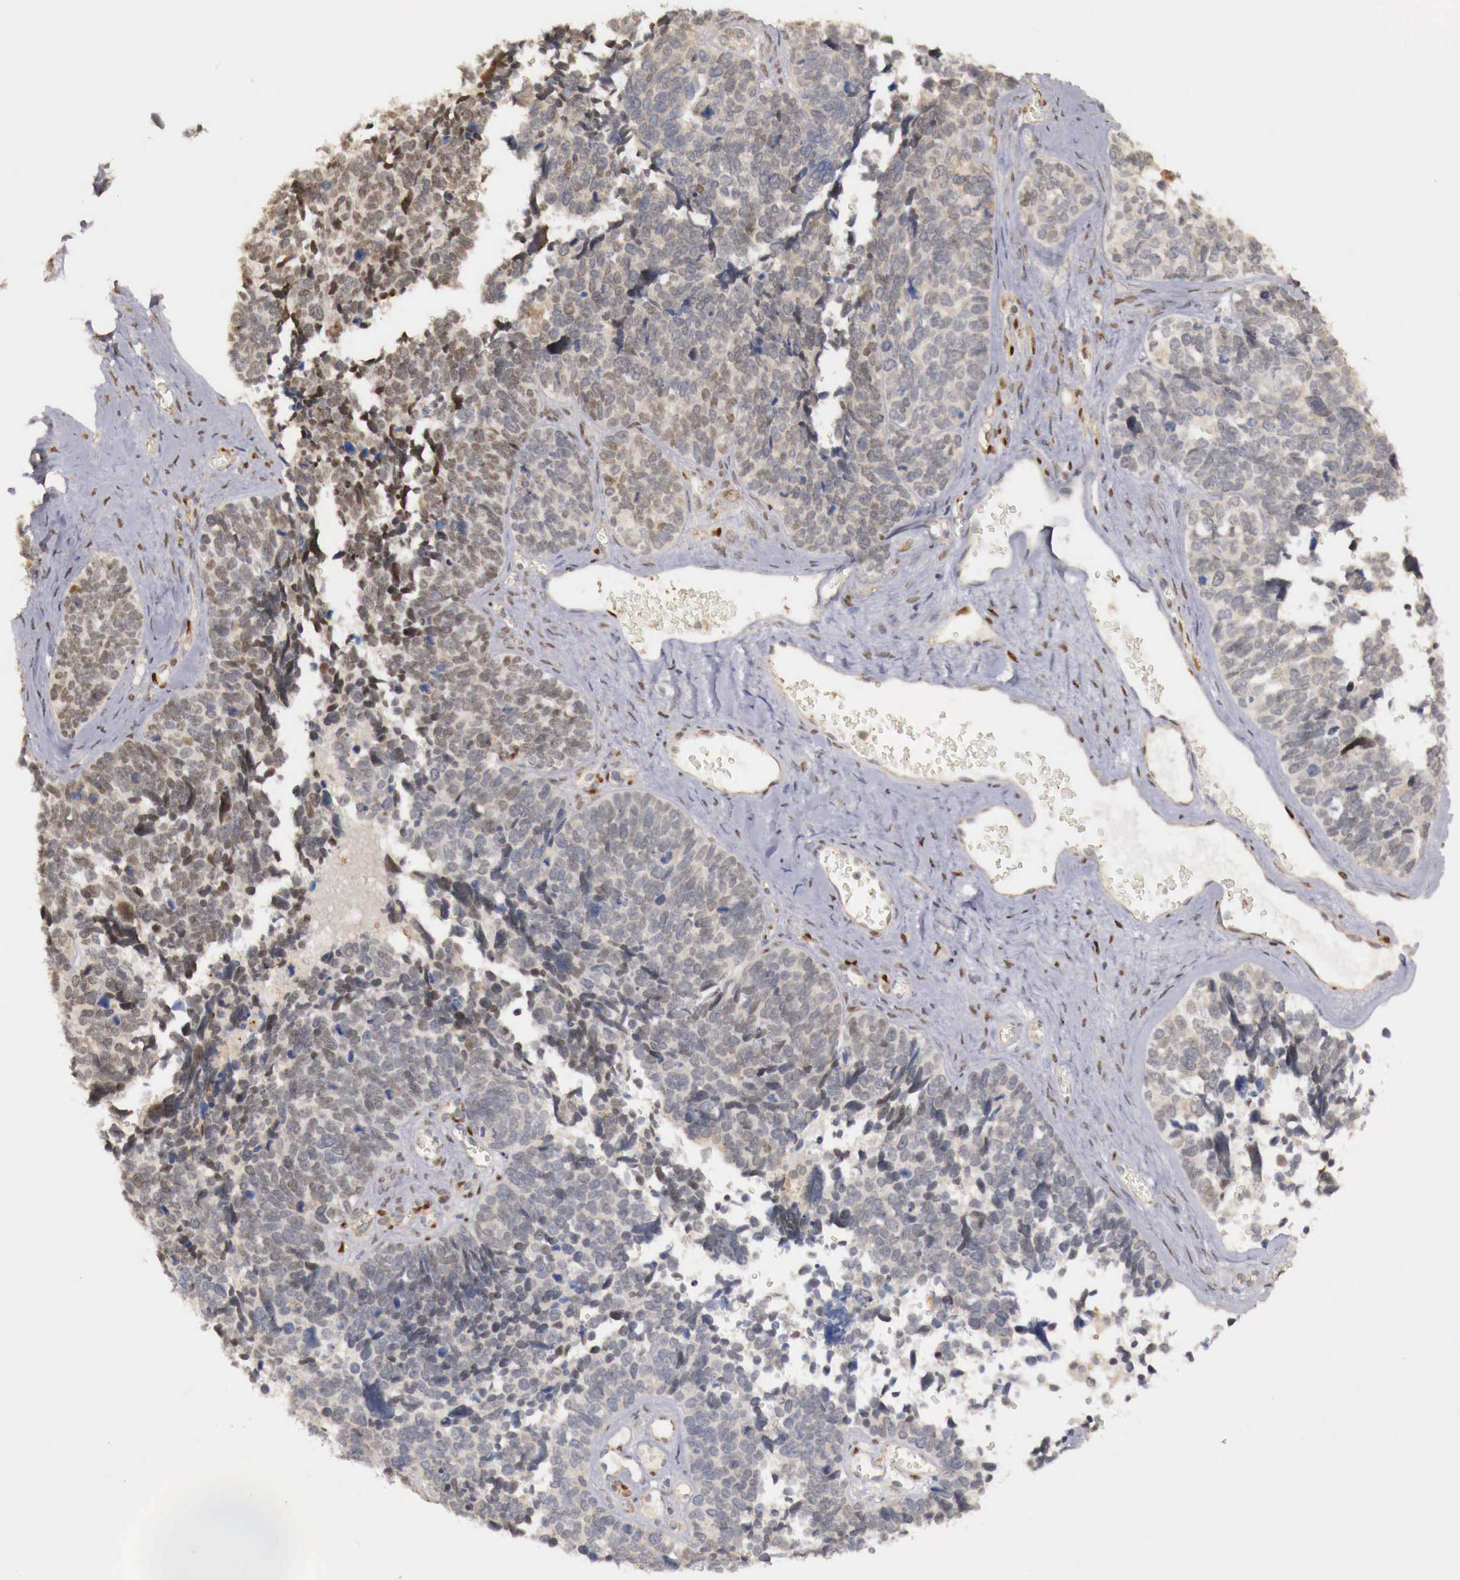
{"staining": {"intensity": "weak", "quantity": "25%-75%", "location": "nuclear"}, "tissue": "ovarian cancer", "cell_type": "Tumor cells", "image_type": "cancer", "snomed": [{"axis": "morphology", "description": "Cystadenocarcinoma, serous, NOS"}, {"axis": "topography", "description": "Ovary"}], "caption": "Ovarian cancer (serous cystadenocarcinoma) stained with DAB (3,3'-diaminobenzidine) IHC displays low levels of weak nuclear expression in about 25%-75% of tumor cells.", "gene": "KHDRBS2", "patient": {"sex": "female", "age": 77}}